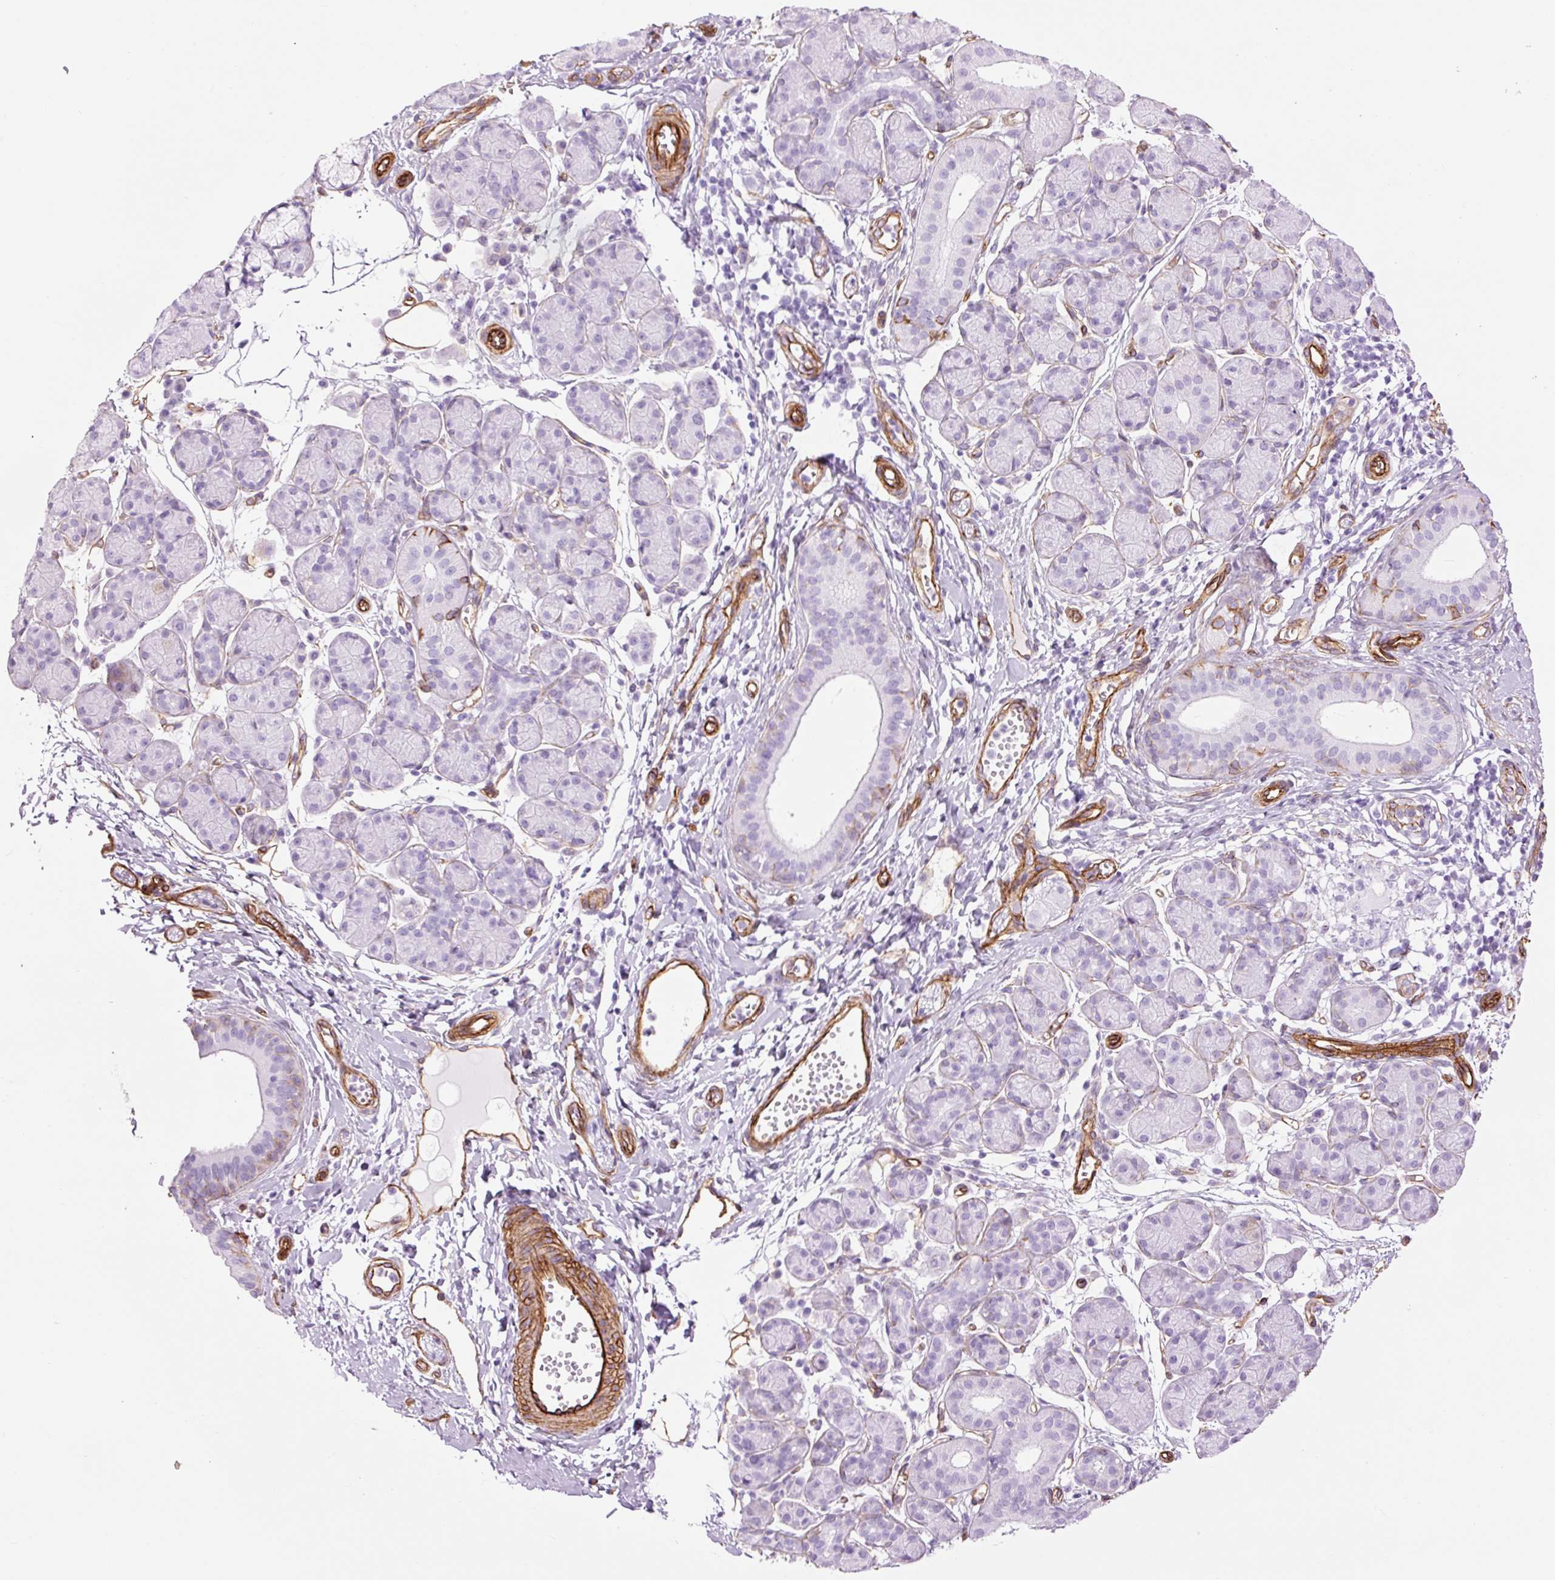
{"staining": {"intensity": "weak", "quantity": "<25%", "location": "cytoplasmic/membranous"}, "tissue": "salivary gland", "cell_type": "Glandular cells", "image_type": "normal", "snomed": [{"axis": "morphology", "description": "Normal tissue, NOS"}, {"axis": "morphology", "description": "Inflammation, NOS"}, {"axis": "topography", "description": "Lymph node"}, {"axis": "topography", "description": "Salivary gland"}], "caption": "DAB (3,3'-diaminobenzidine) immunohistochemical staining of unremarkable salivary gland reveals no significant expression in glandular cells.", "gene": "CAV1", "patient": {"sex": "male", "age": 3}}